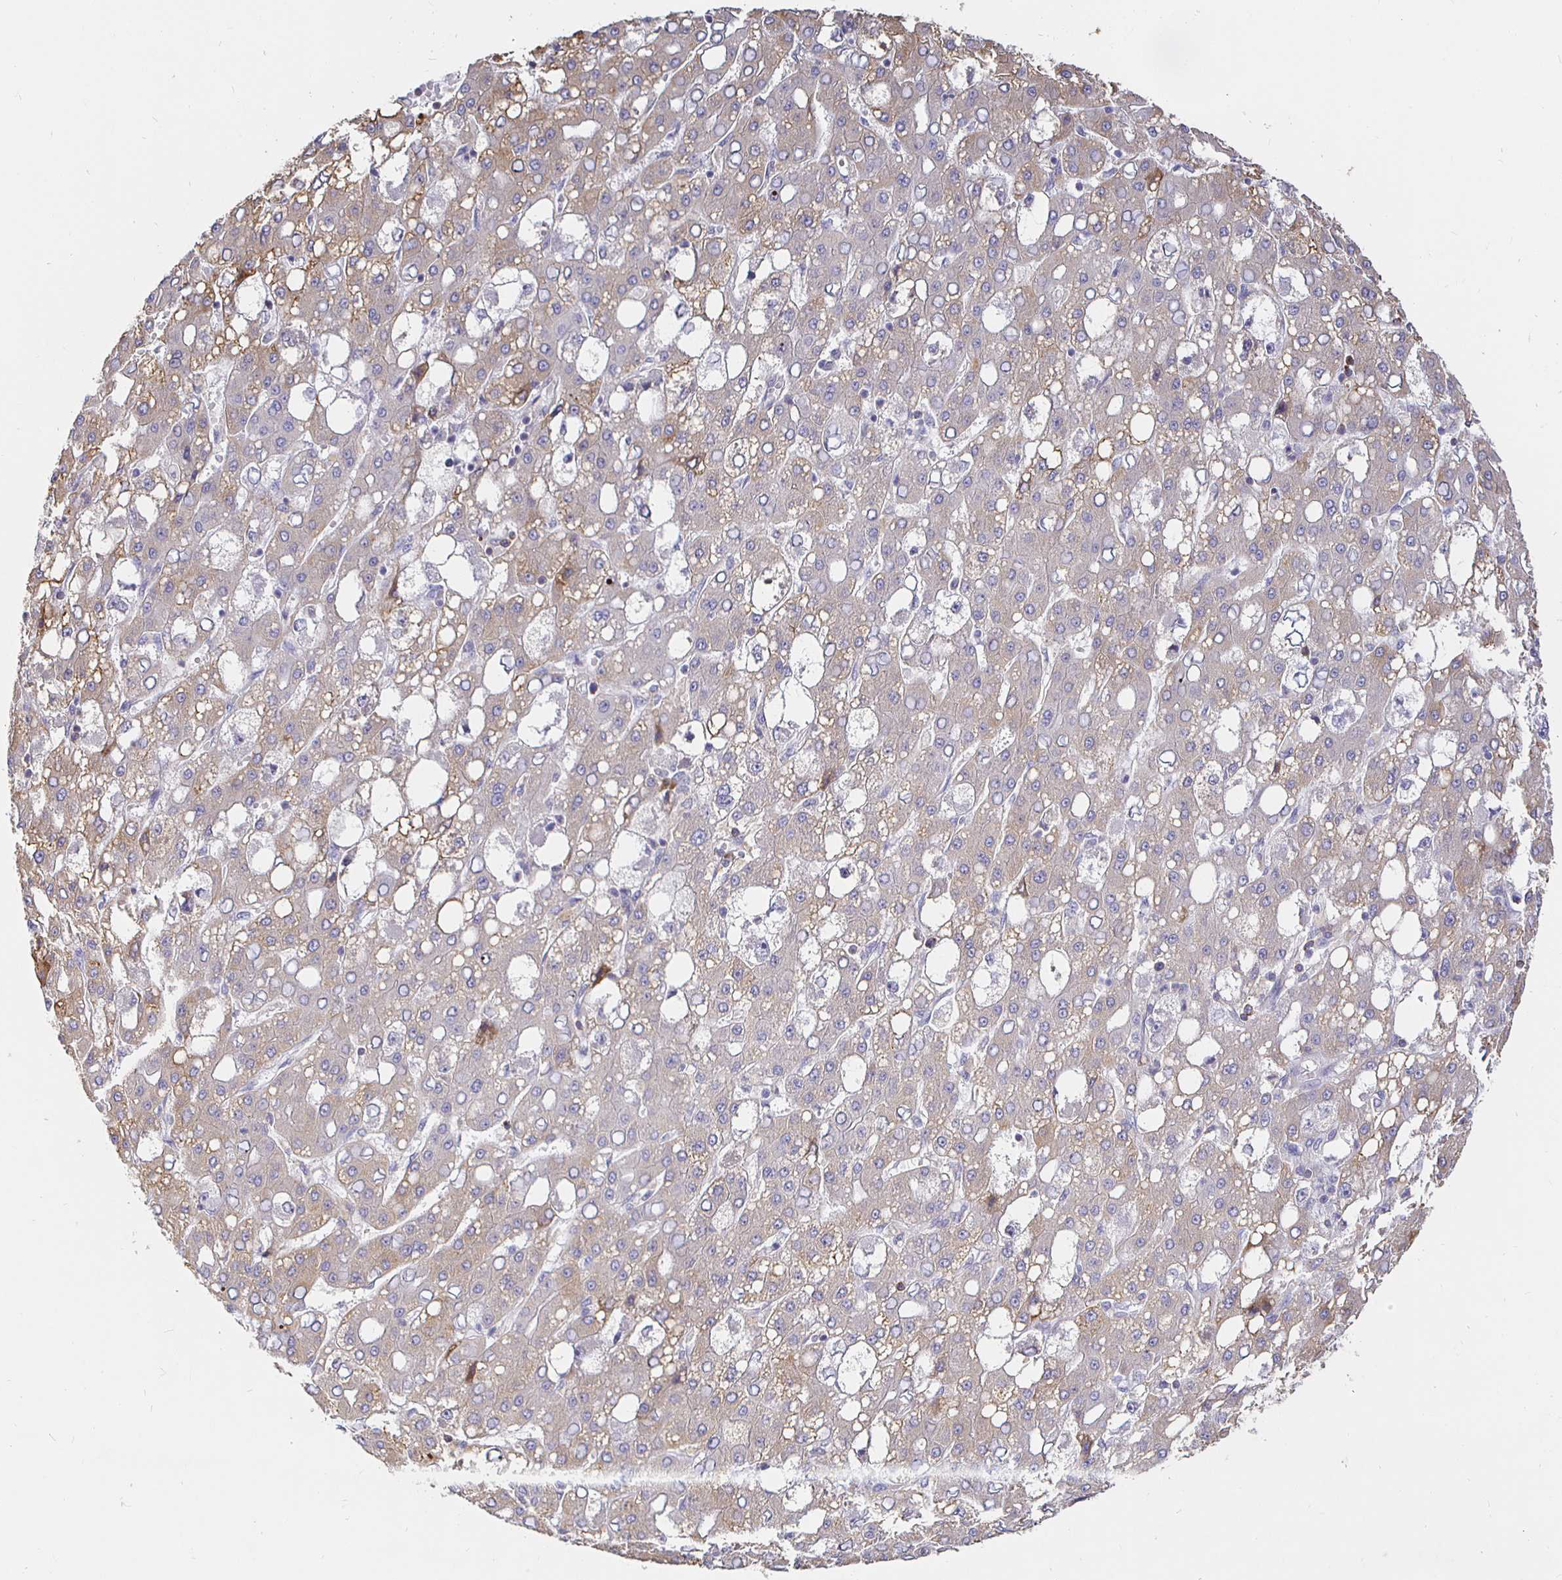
{"staining": {"intensity": "weak", "quantity": ">75%", "location": "cytoplasmic/membranous"}, "tissue": "liver cancer", "cell_type": "Tumor cells", "image_type": "cancer", "snomed": [{"axis": "morphology", "description": "Carcinoma, Hepatocellular, NOS"}, {"axis": "topography", "description": "Liver"}], "caption": "A low amount of weak cytoplasmic/membranous expression is identified in approximately >75% of tumor cells in liver hepatocellular carcinoma tissue. The staining is performed using DAB brown chromogen to label protein expression. The nuclei are counter-stained blue using hematoxylin.", "gene": "CXCR3", "patient": {"sex": "male", "age": 65}}